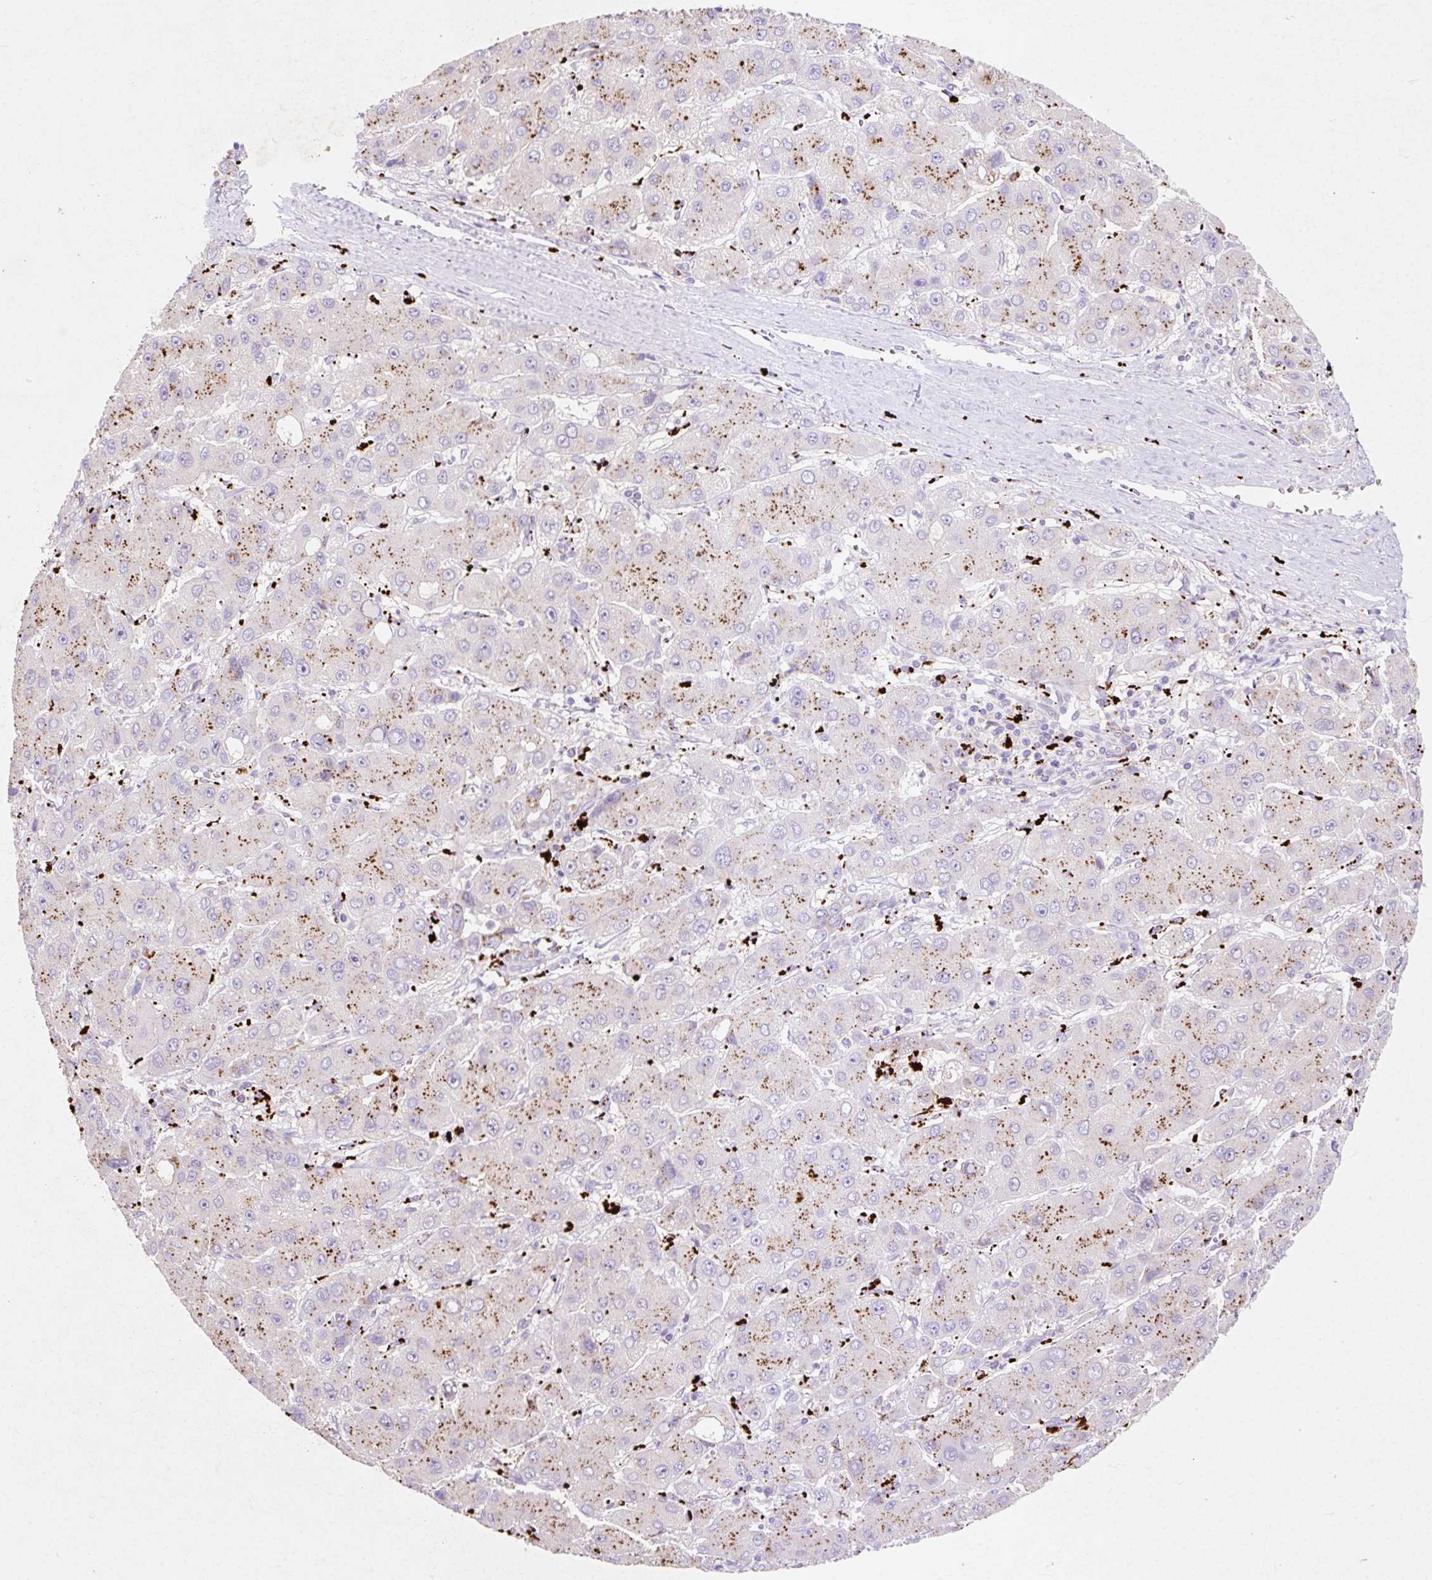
{"staining": {"intensity": "moderate", "quantity": "25%-75%", "location": "cytoplasmic/membranous"}, "tissue": "liver cancer", "cell_type": "Tumor cells", "image_type": "cancer", "snomed": [{"axis": "morphology", "description": "Carcinoma, Hepatocellular, NOS"}, {"axis": "topography", "description": "Liver"}], "caption": "A photomicrograph showing moderate cytoplasmic/membranous positivity in about 25%-75% of tumor cells in liver cancer (hepatocellular carcinoma), as visualized by brown immunohistochemical staining.", "gene": "HEXA", "patient": {"sex": "male", "age": 55}}